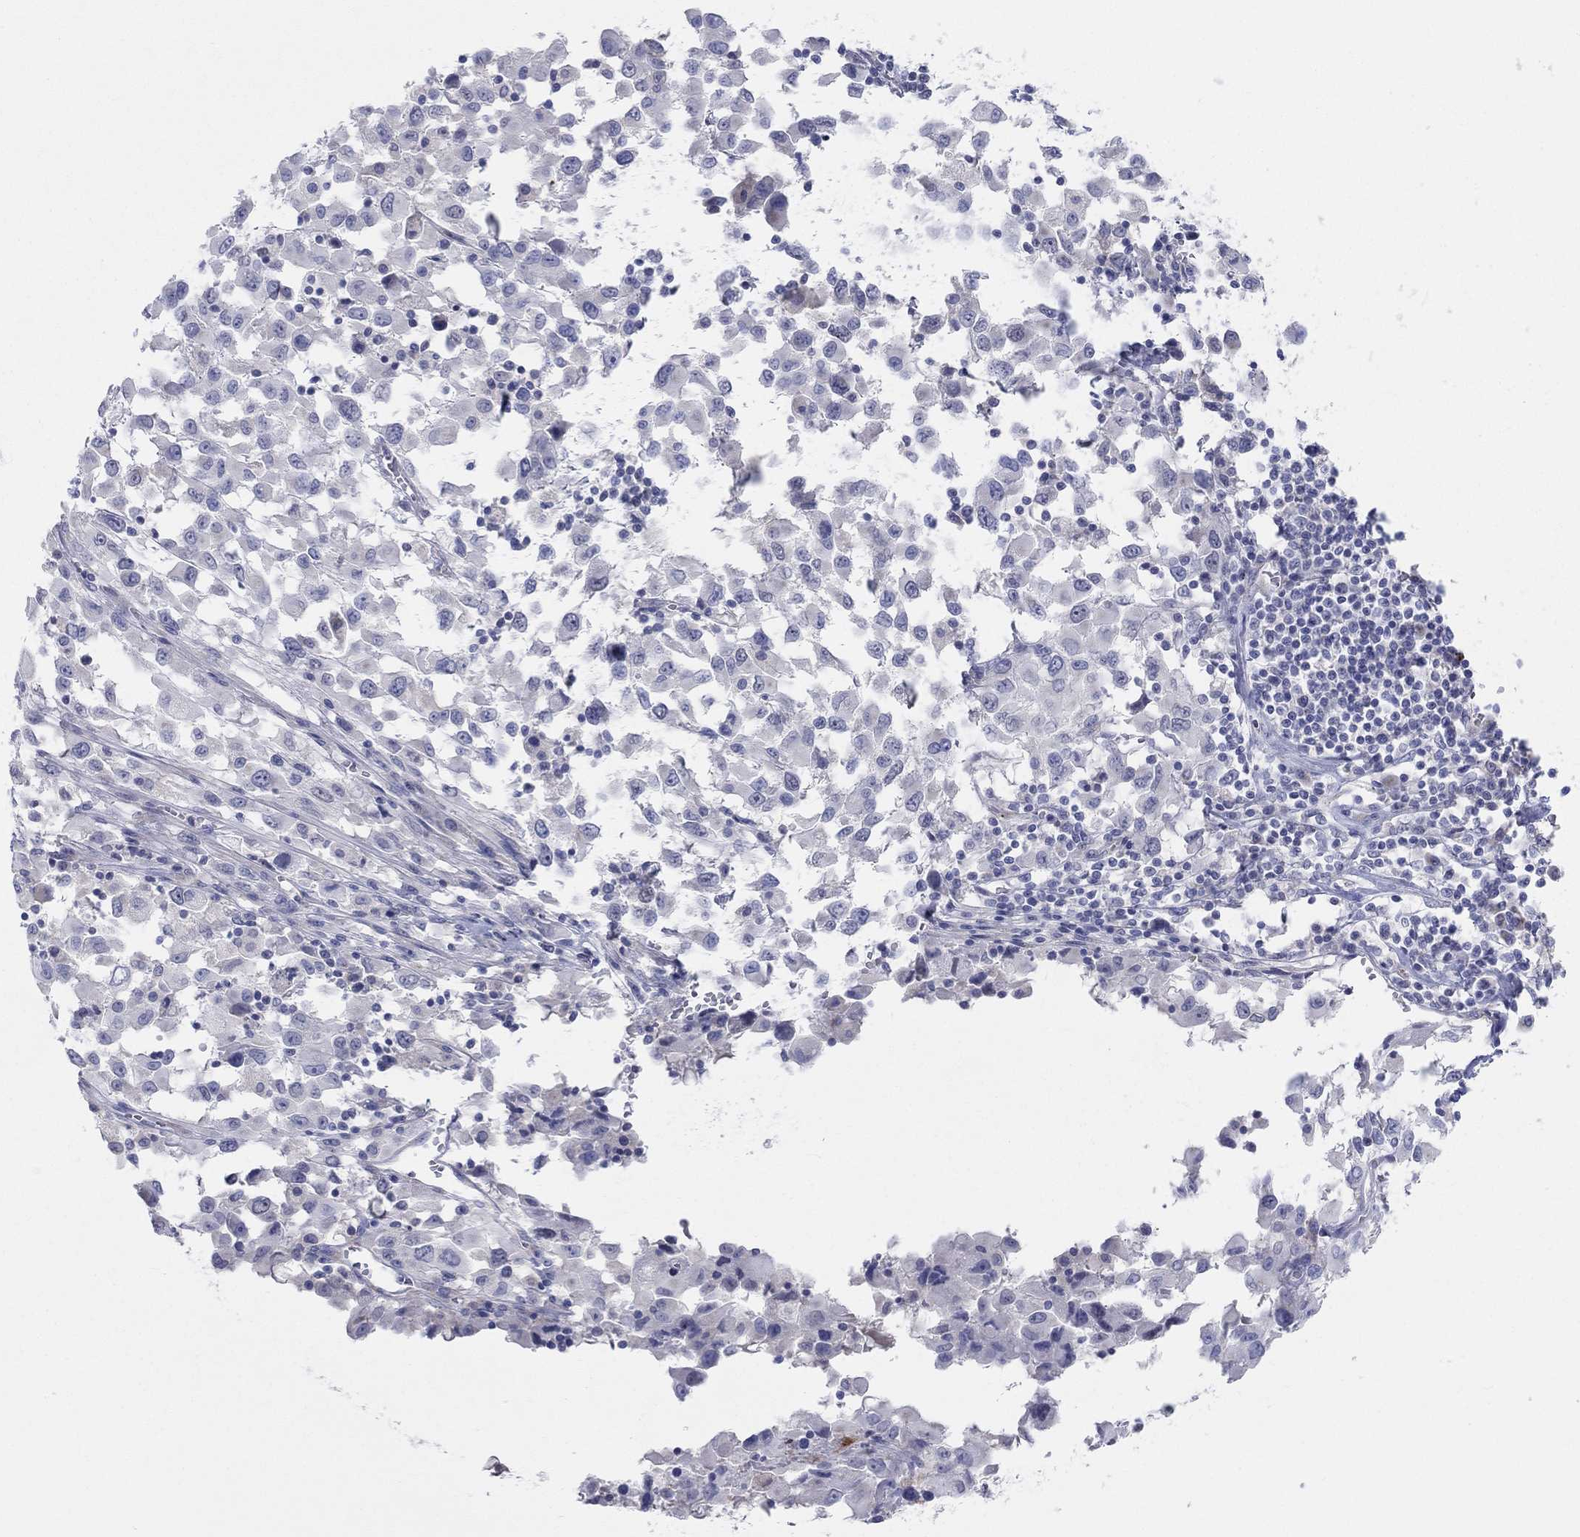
{"staining": {"intensity": "negative", "quantity": "none", "location": "none"}, "tissue": "melanoma", "cell_type": "Tumor cells", "image_type": "cancer", "snomed": [{"axis": "morphology", "description": "Malignant melanoma, Metastatic site"}, {"axis": "topography", "description": "Lymph node"}], "caption": "High power microscopy image of an IHC photomicrograph of malignant melanoma (metastatic site), revealing no significant expression in tumor cells.", "gene": "BCO2", "patient": {"sex": "male", "age": 50}}